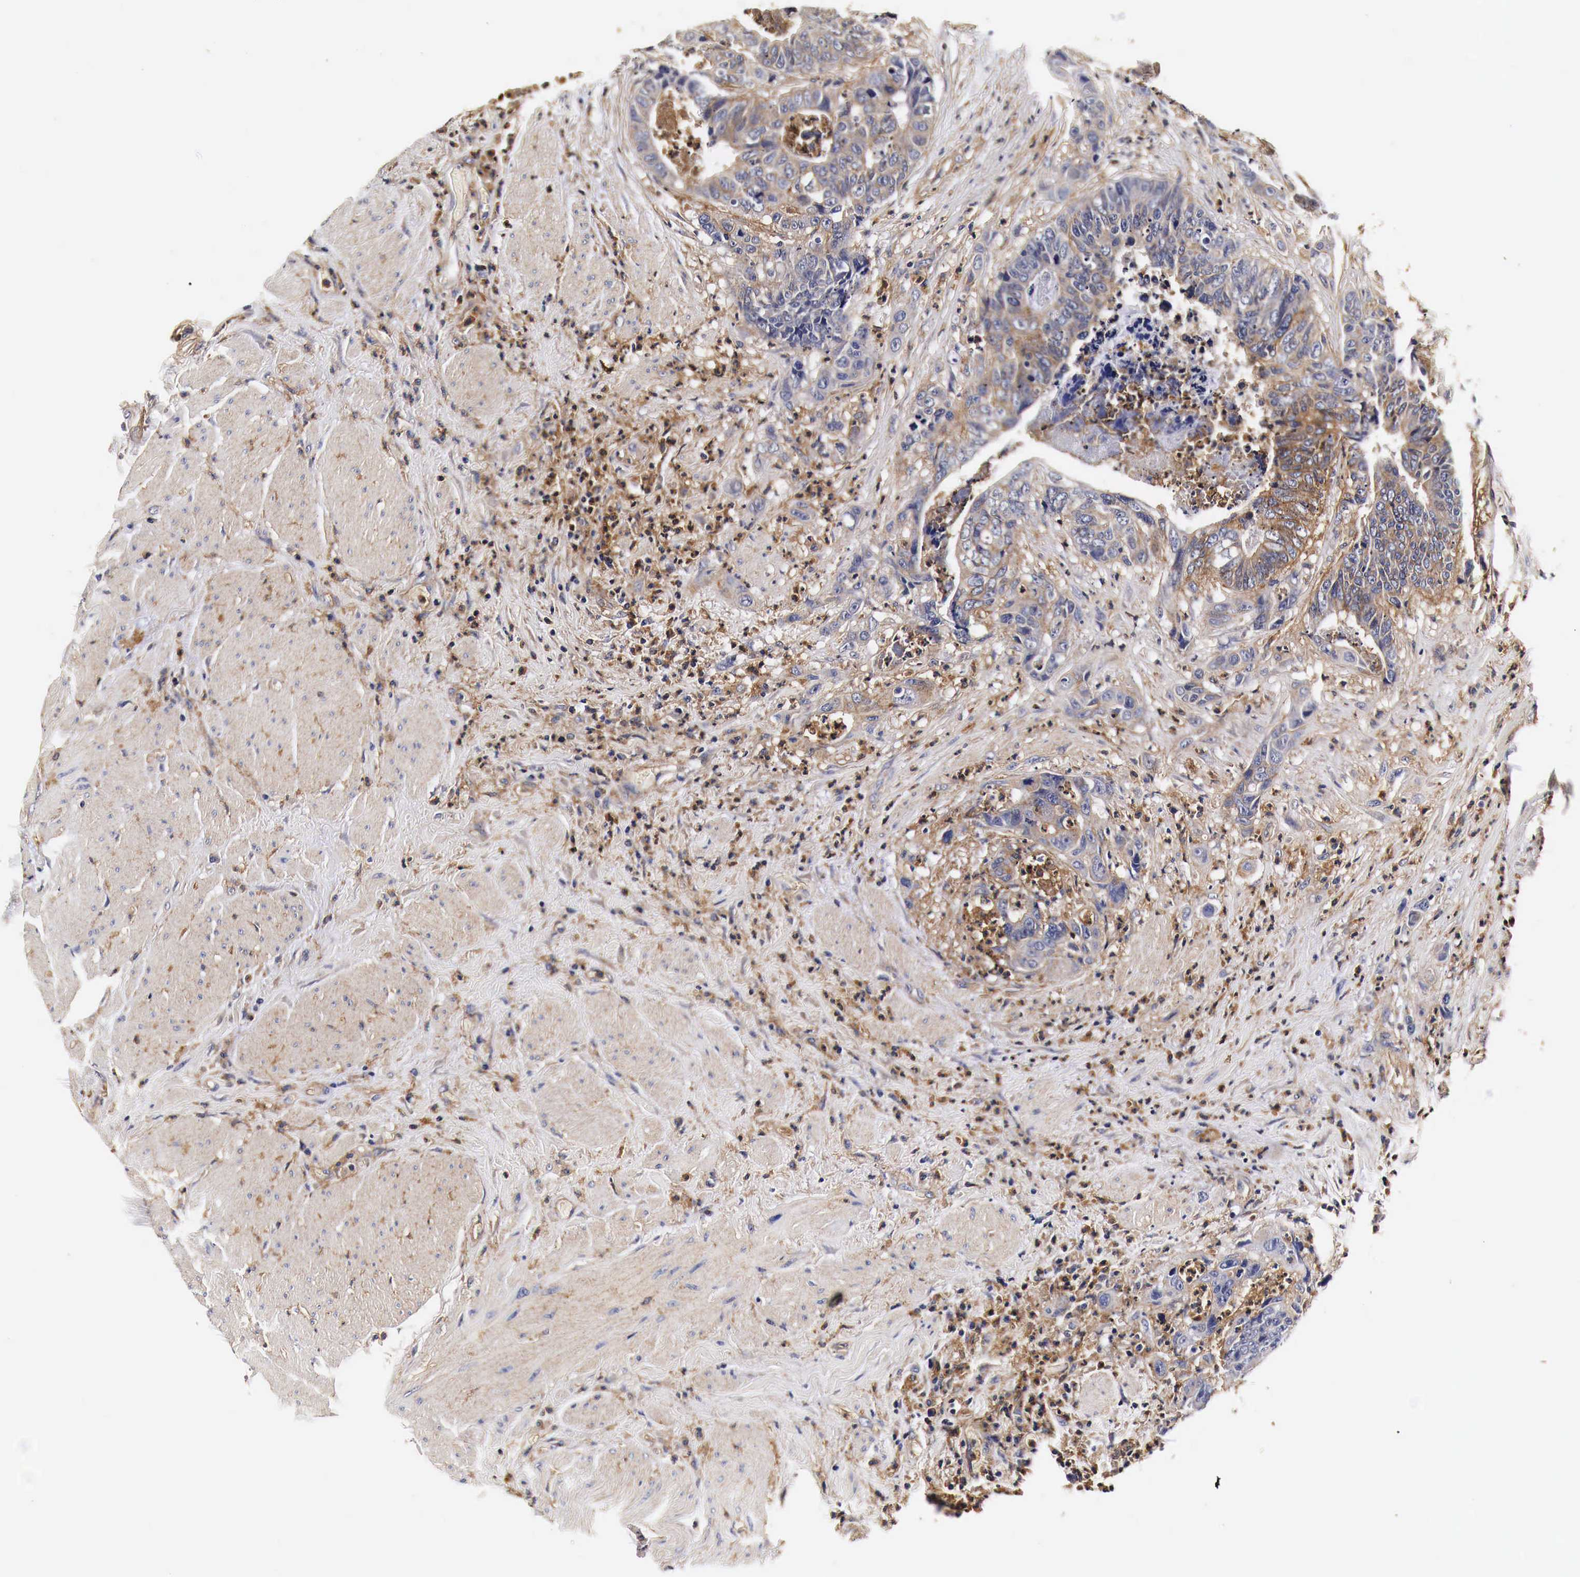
{"staining": {"intensity": "weak", "quantity": ">75%", "location": "cytoplasmic/membranous"}, "tissue": "colorectal cancer", "cell_type": "Tumor cells", "image_type": "cancer", "snomed": [{"axis": "morphology", "description": "Adenocarcinoma, NOS"}, {"axis": "topography", "description": "Rectum"}], "caption": "Immunohistochemical staining of human adenocarcinoma (colorectal) shows weak cytoplasmic/membranous protein positivity in about >75% of tumor cells.", "gene": "RP2", "patient": {"sex": "female", "age": 65}}